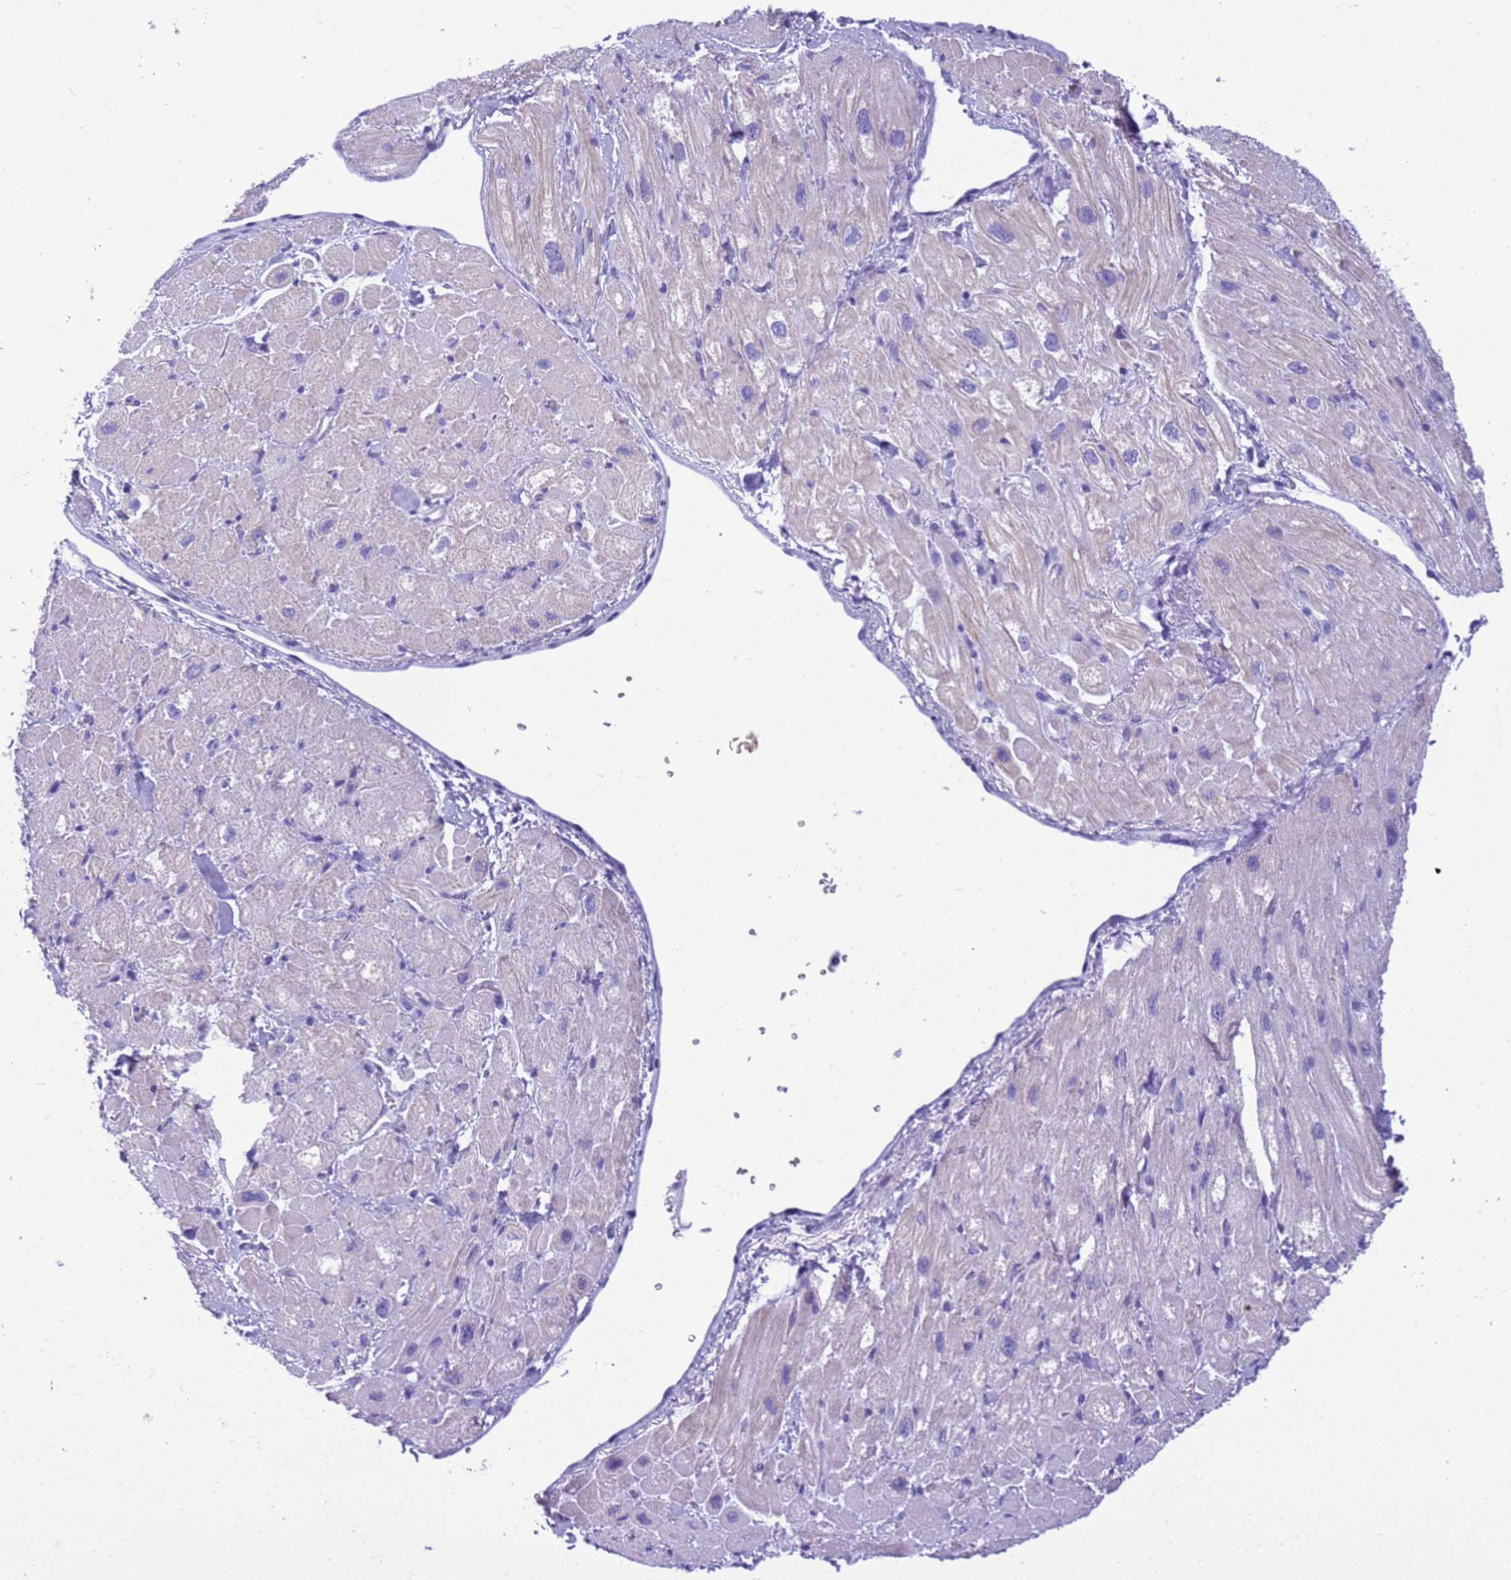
{"staining": {"intensity": "weak", "quantity": "<25%", "location": "cytoplasmic/membranous"}, "tissue": "heart muscle", "cell_type": "Cardiomyocytes", "image_type": "normal", "snomed": [{"axis": "morphology", "description": "Normal tissue, NOS"}, {"axis": "topography", "description": "Heart"}], "caption": "Immunohistochemical staining of normal heart muscle shows no significant expression in cardiomyocytes.", "gene": "STATH", "patient": {"sex": "male", "age": 65}}